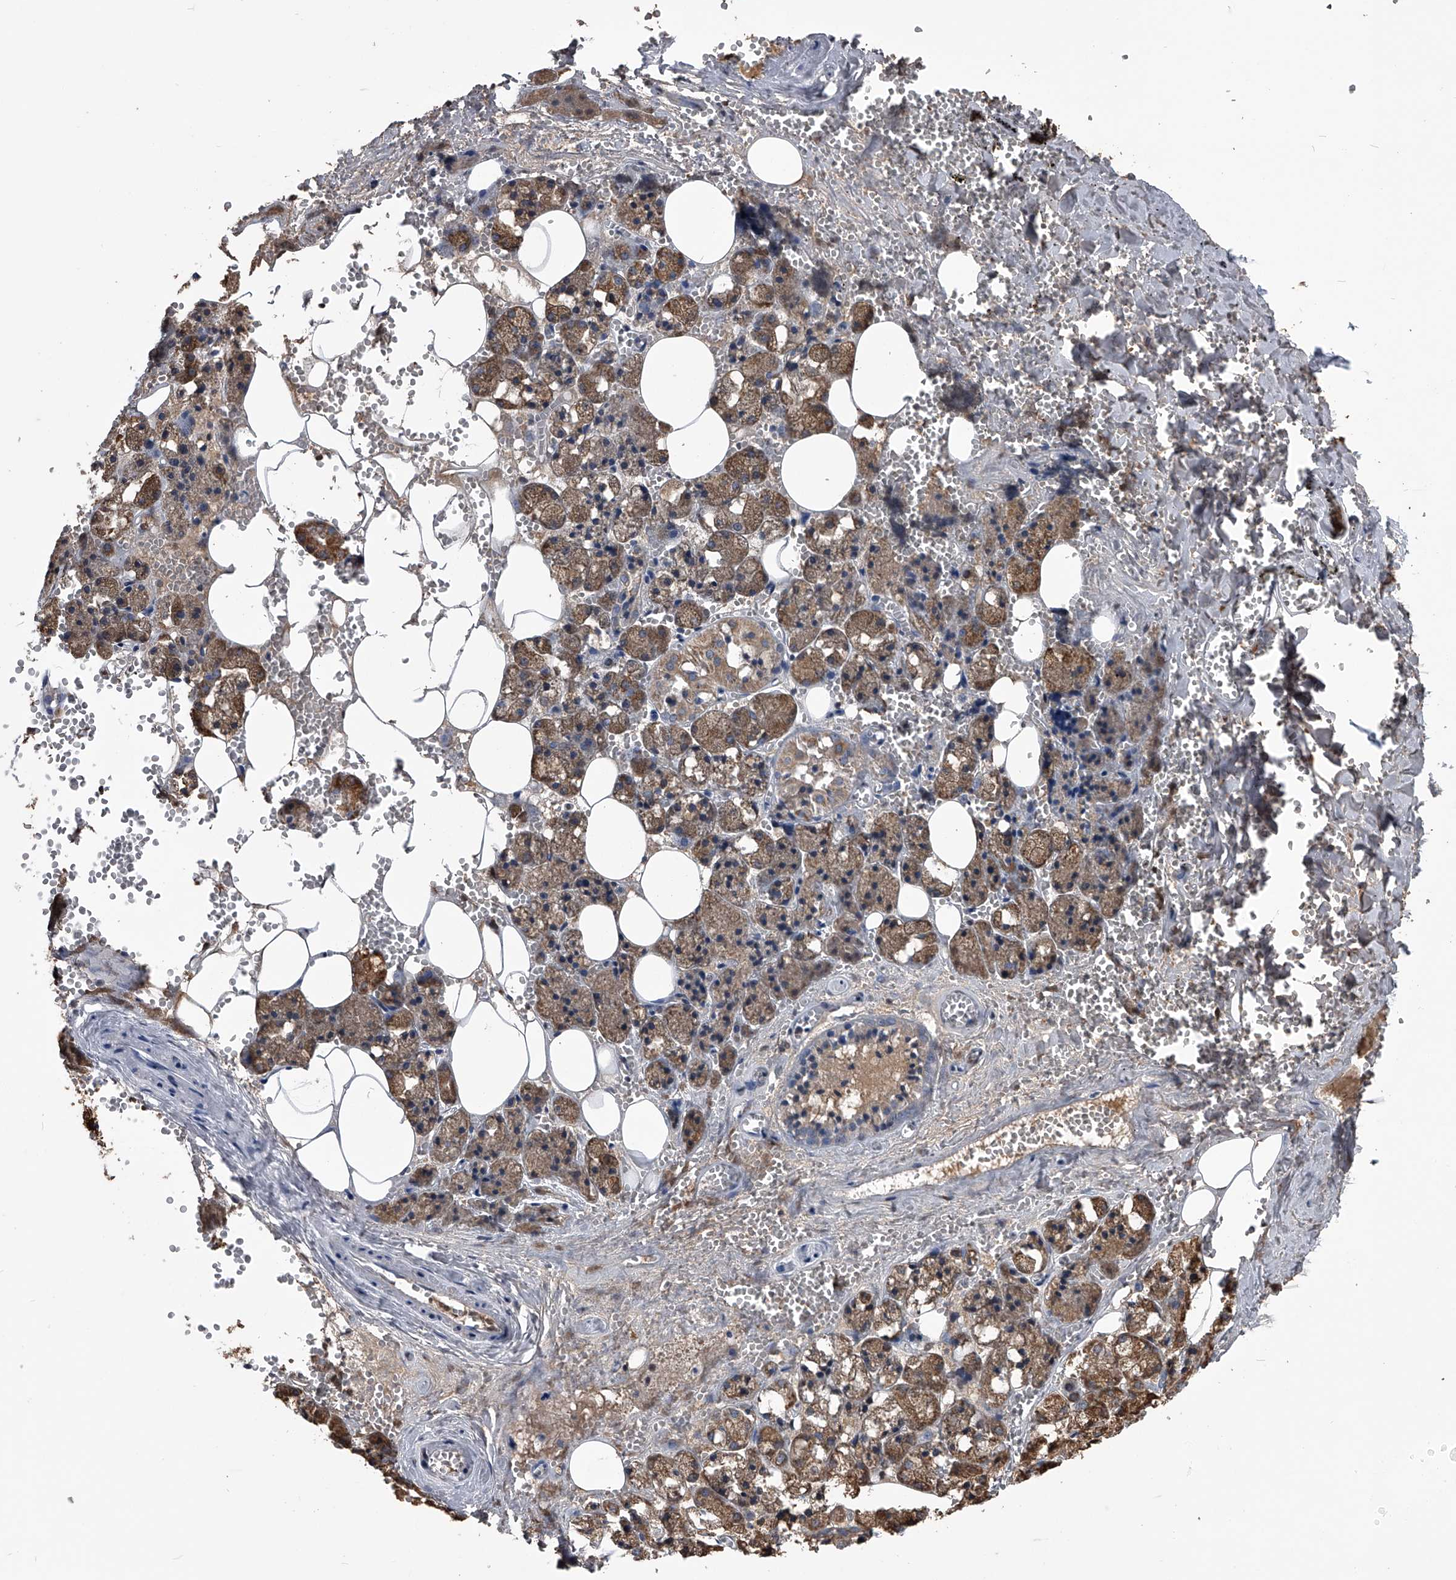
{"staining": {"intensity": "moderate", "quantity": ">75%", "location": "cytoplasmic/membranous"}, "tissue": "salivary gland", "cell_type": "Glandular cells", "image_type": "normal", "snomed": [{"axis": "morphology", "description": "Normal tissue, NOS"}, {"axis": "topography", "description": "Salivary gland"}], "caption": "Protein expression analysis of benign salivary gland reveals moderate cytoplasmic/membranous positivity in about >75% of glandular cells.", "gene": "OAT", "patient": {"sex": "male", "age": 62}}